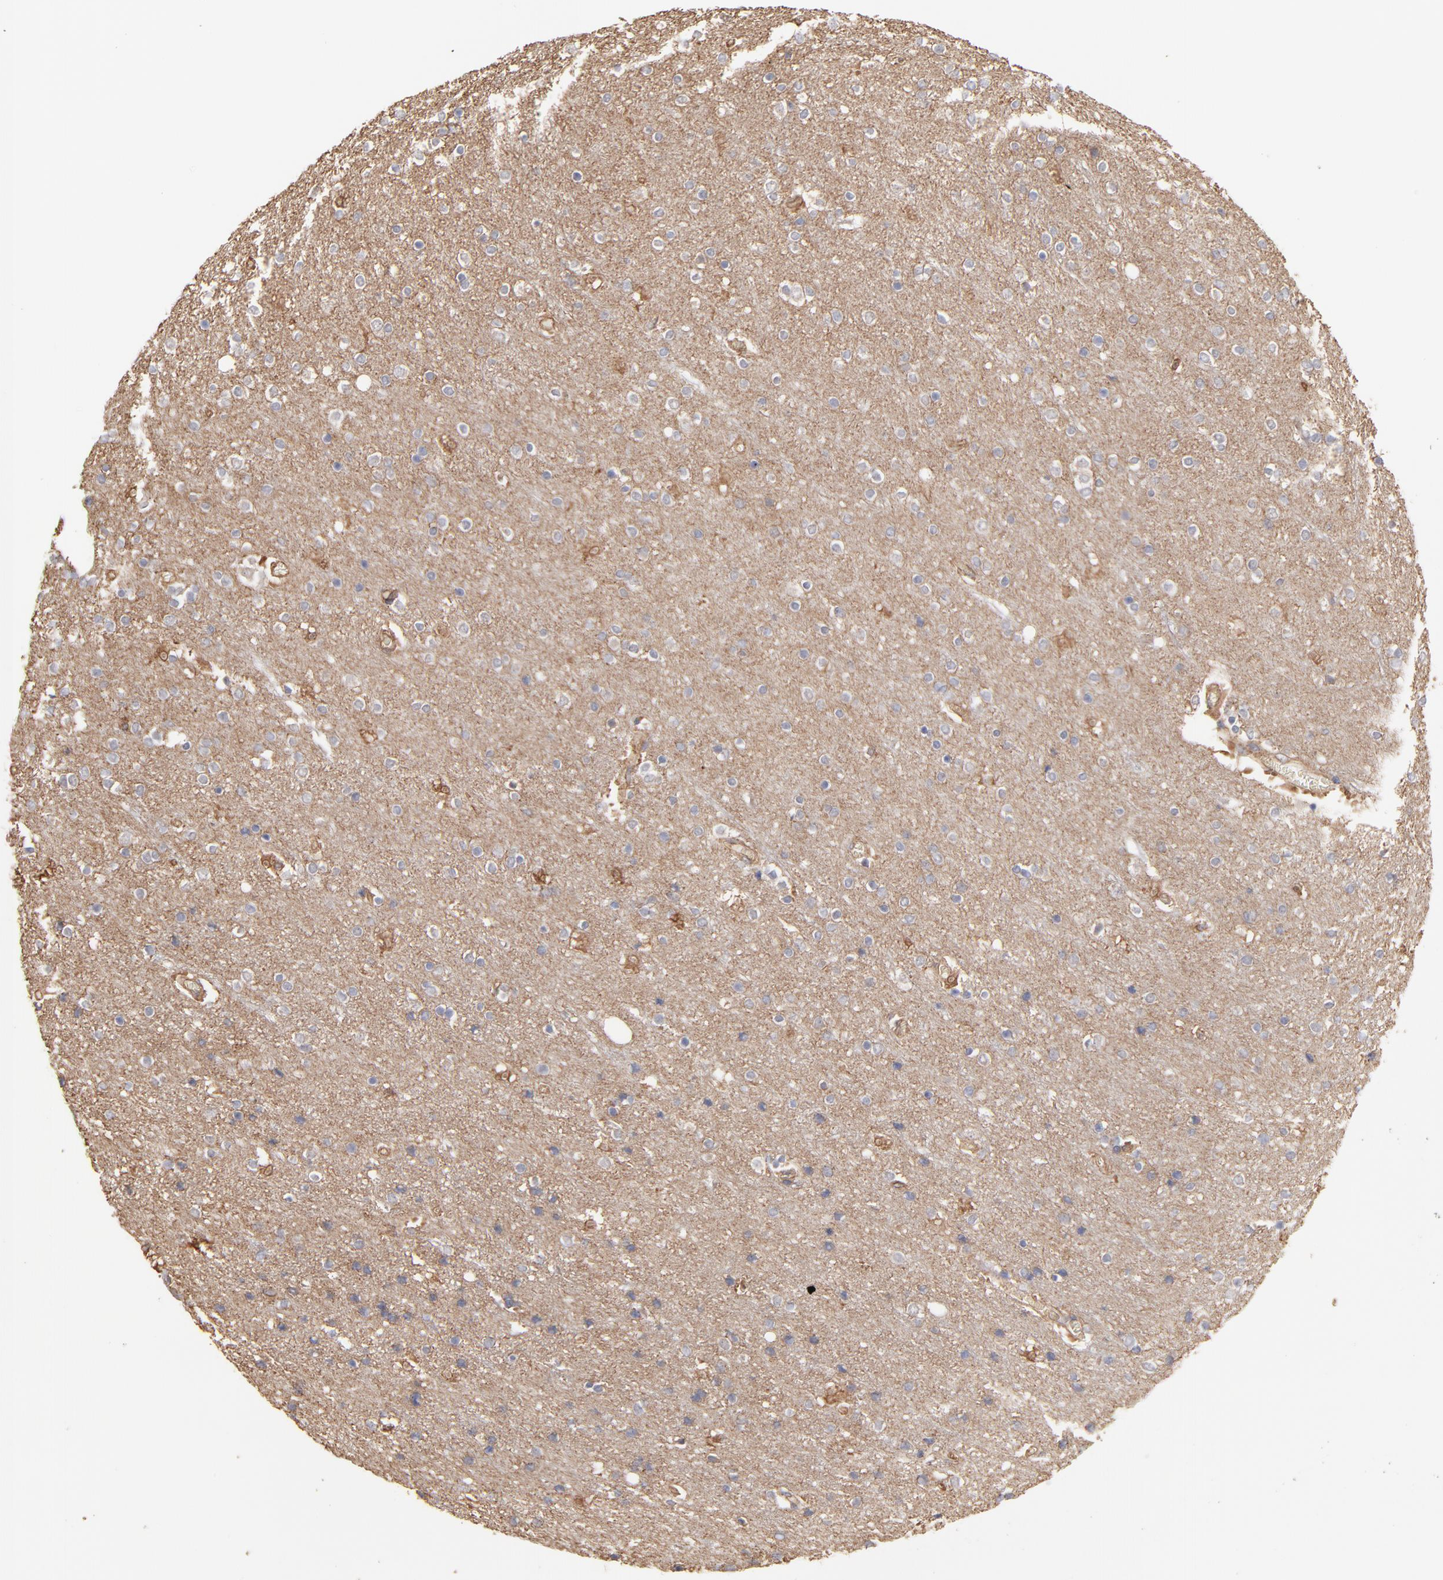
{"staining": {"intensity": "moderate", "quantity": "<25%", "location": "cytoplasmic/membranous"}, "tissue": "cerebral cortex", "cell_type": "Endothelial cells", "image_type": "normal", "snomed": [{"axis": "morphology", "description": "Normal tissue, NOS"}, {"axis": "topography", "description": "Cerebral cortex"}], "caption": "Protein positivity by IHC shows moderate cytoplasmic/membranous positivity in about <25% of endothelial cells in benign cerebral cortex.", "gene": "ARMT1", "patient": {"sex": "female", "age": 54}}